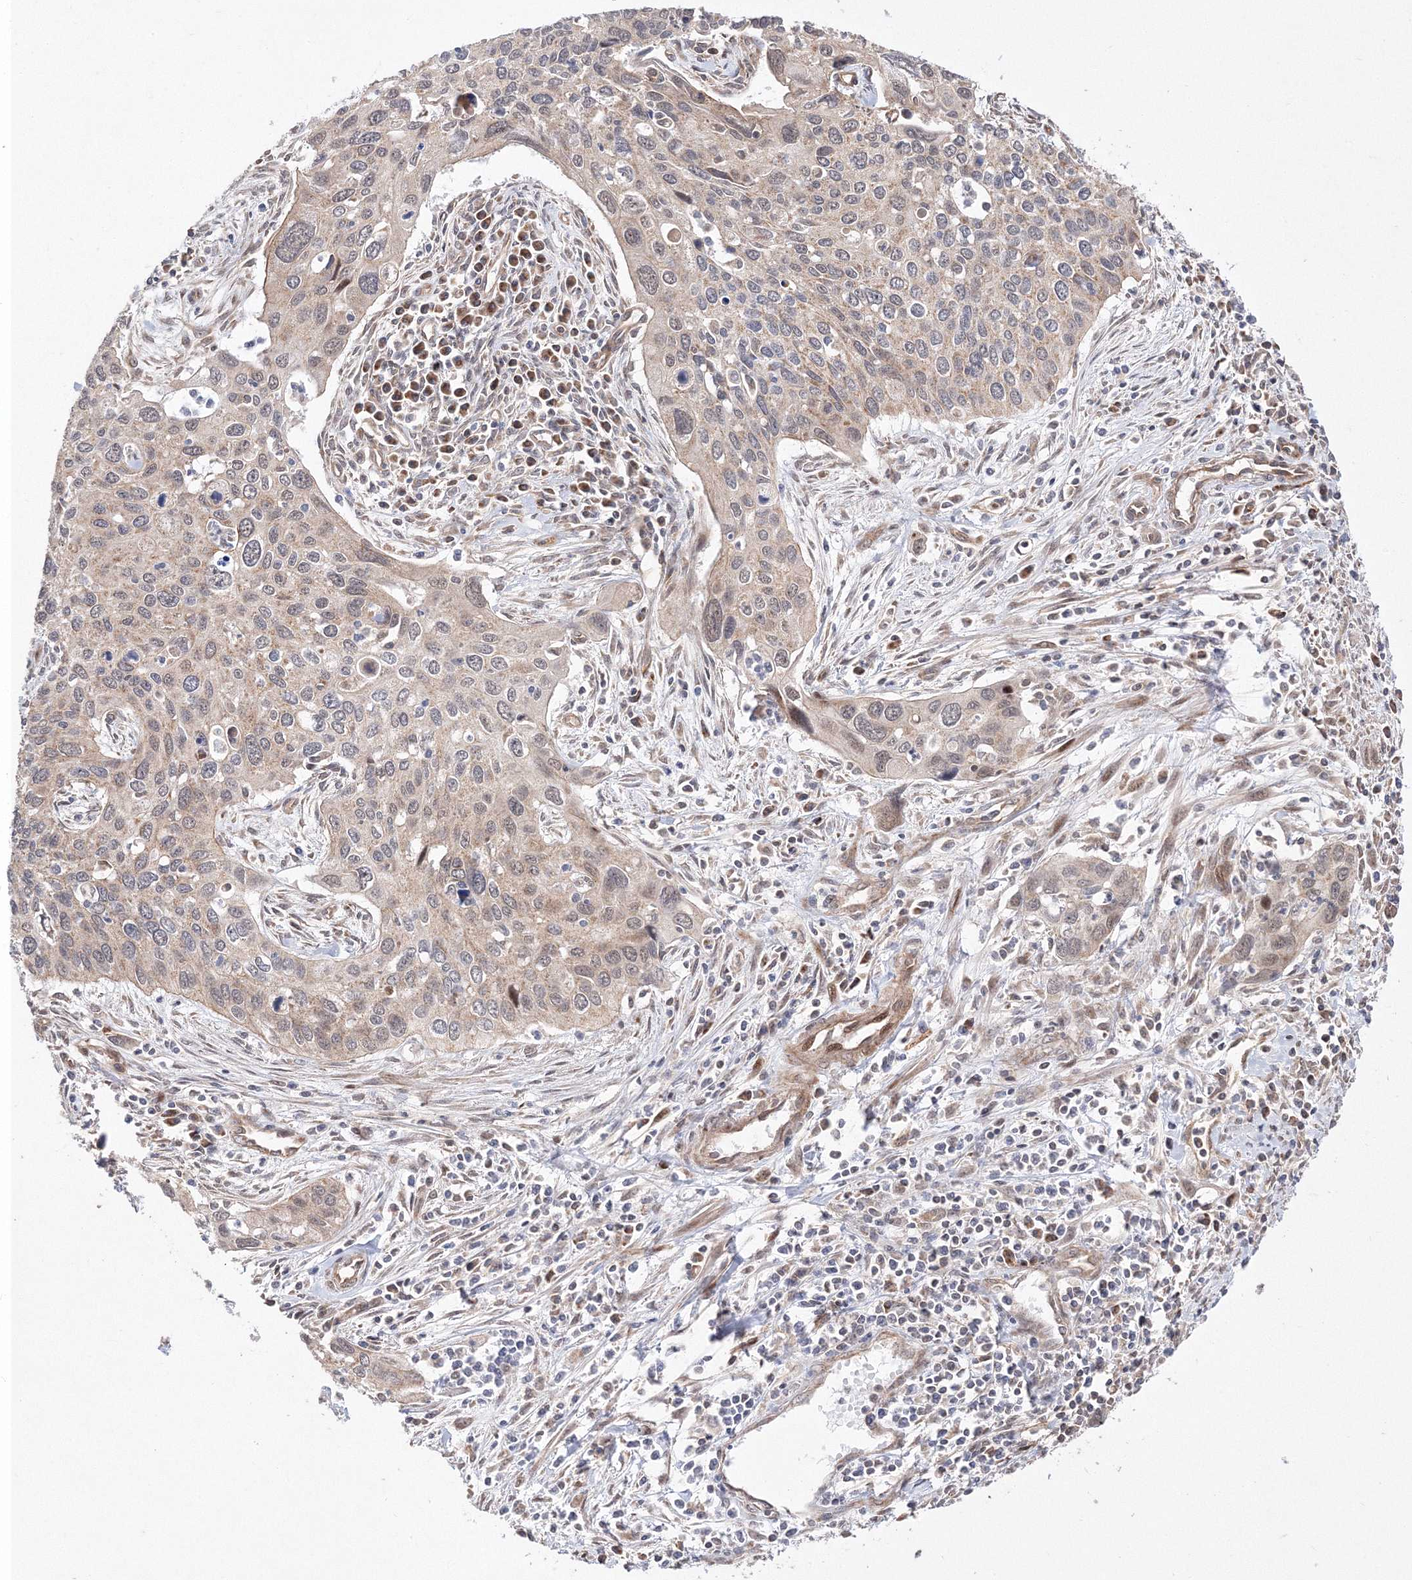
{"staining": {"intensity": "weak", "quantity": "25%-75%", "location": "cytoplasmic/membranous"}, "tissue": "cervical cancer", "cell_type": "Tumor cells", "image_type": "cancer", "snomed": [{"axis": "morphology", "description": "Squamous cell carcinoma, NOS"}, {"axis": "topography", "description": "Cervix"}], "caption": "Cervical squamous cell carcinoma stained with IHC displays weak cytoplasmic/membranous expression in about 25%-75% of tumor cells.", "gene": "DALRD3", "patient": {"sex": "female", "age": 55}}